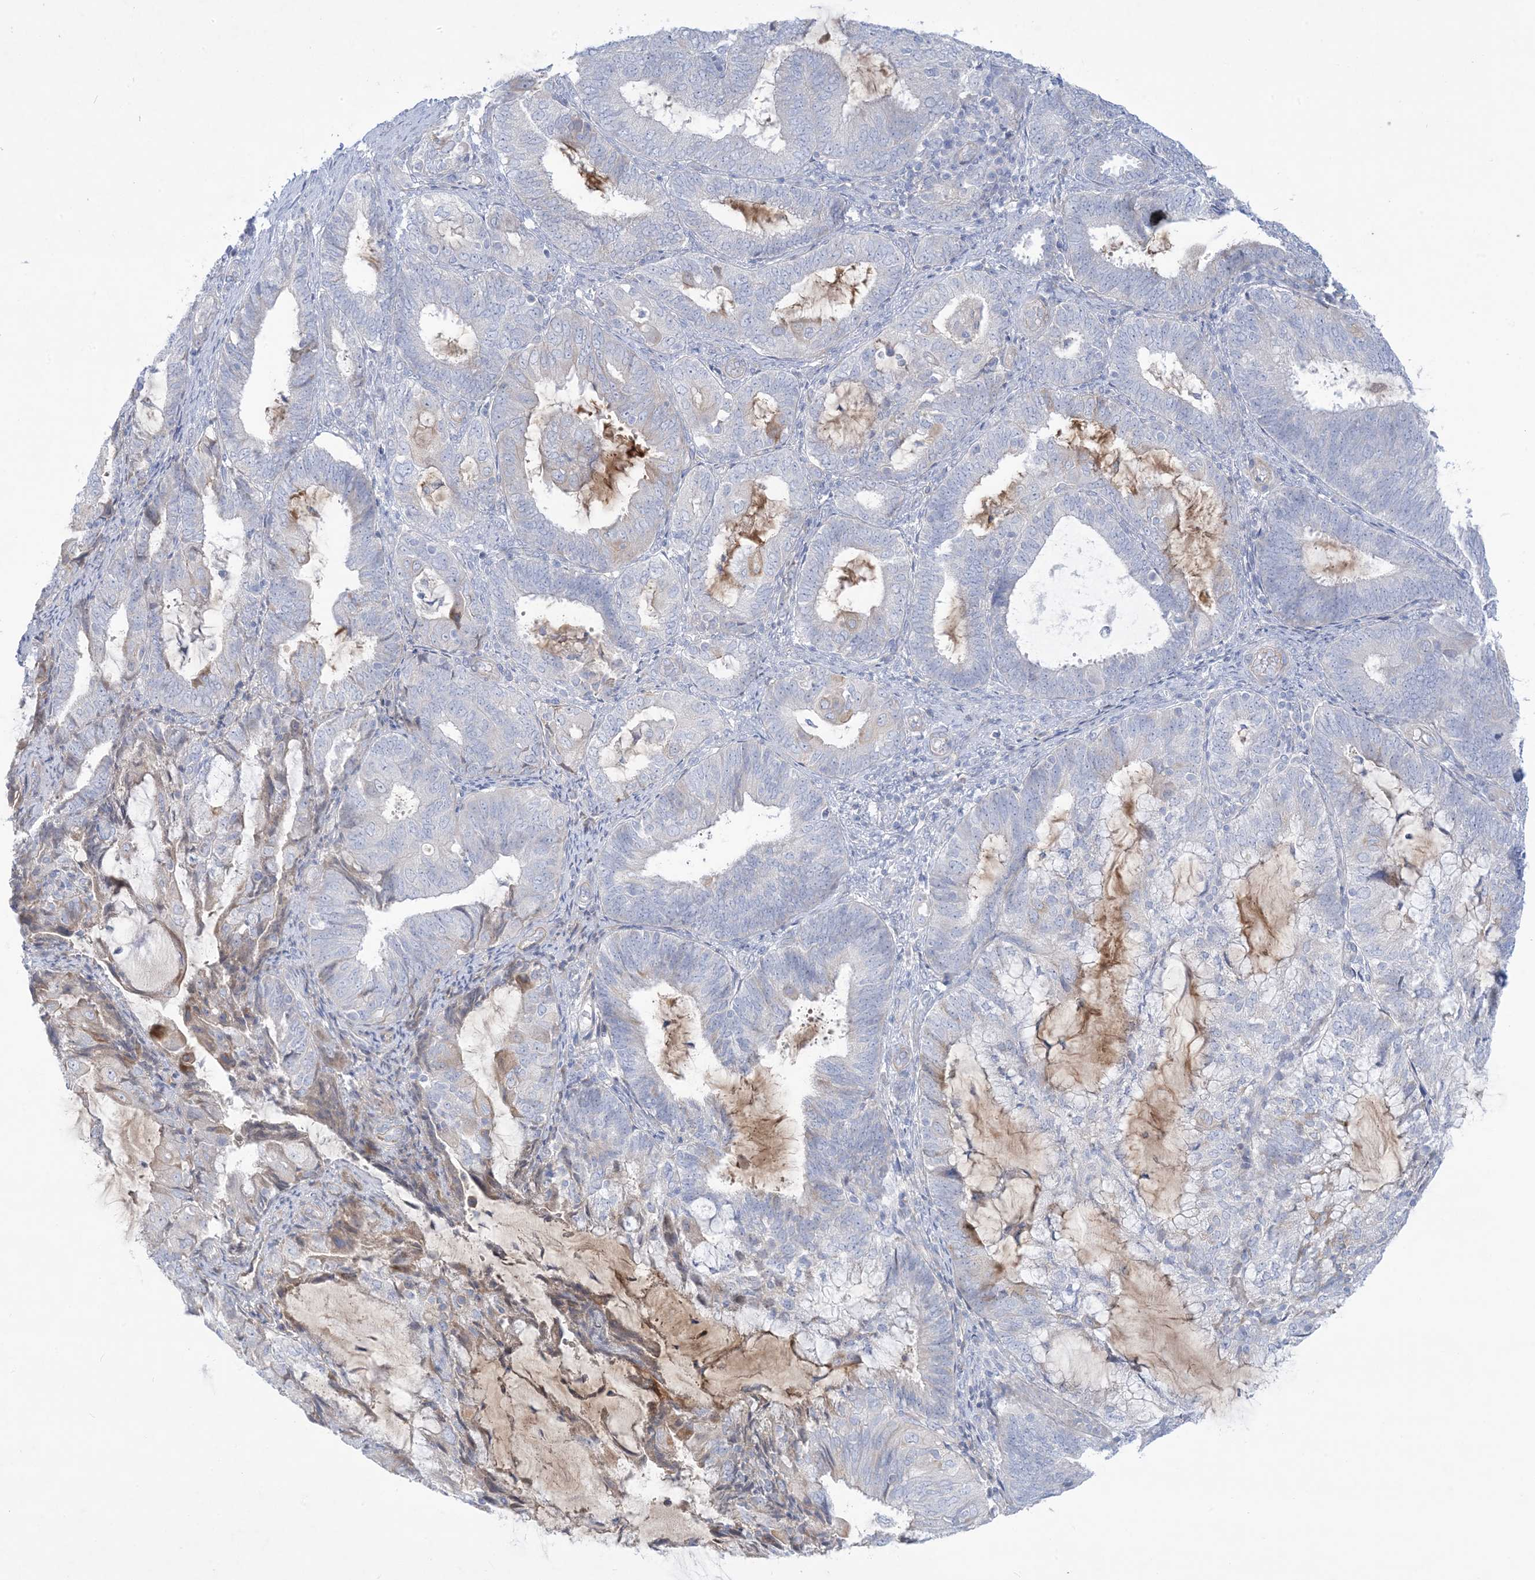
{"staining": {"intensity": "weak", "quantity": "<25%", "location": "cytoplasmic/membranous"}, "tissue": "endometrial cancer", "cell_type": "Tumor cells", "image_type": "cancer", "snomed": [{"axis": "morphology", "description": "Adenocarcinoma, NOS"}, {"axis": "topography", "description": "Endometrium"}], "caption": "This is an IHC photomicrograph of endometrial cancer. There is no positivity in tumor cells.", "gene": "ATP11C", "patient": {"sex": "female", "age": 81}}